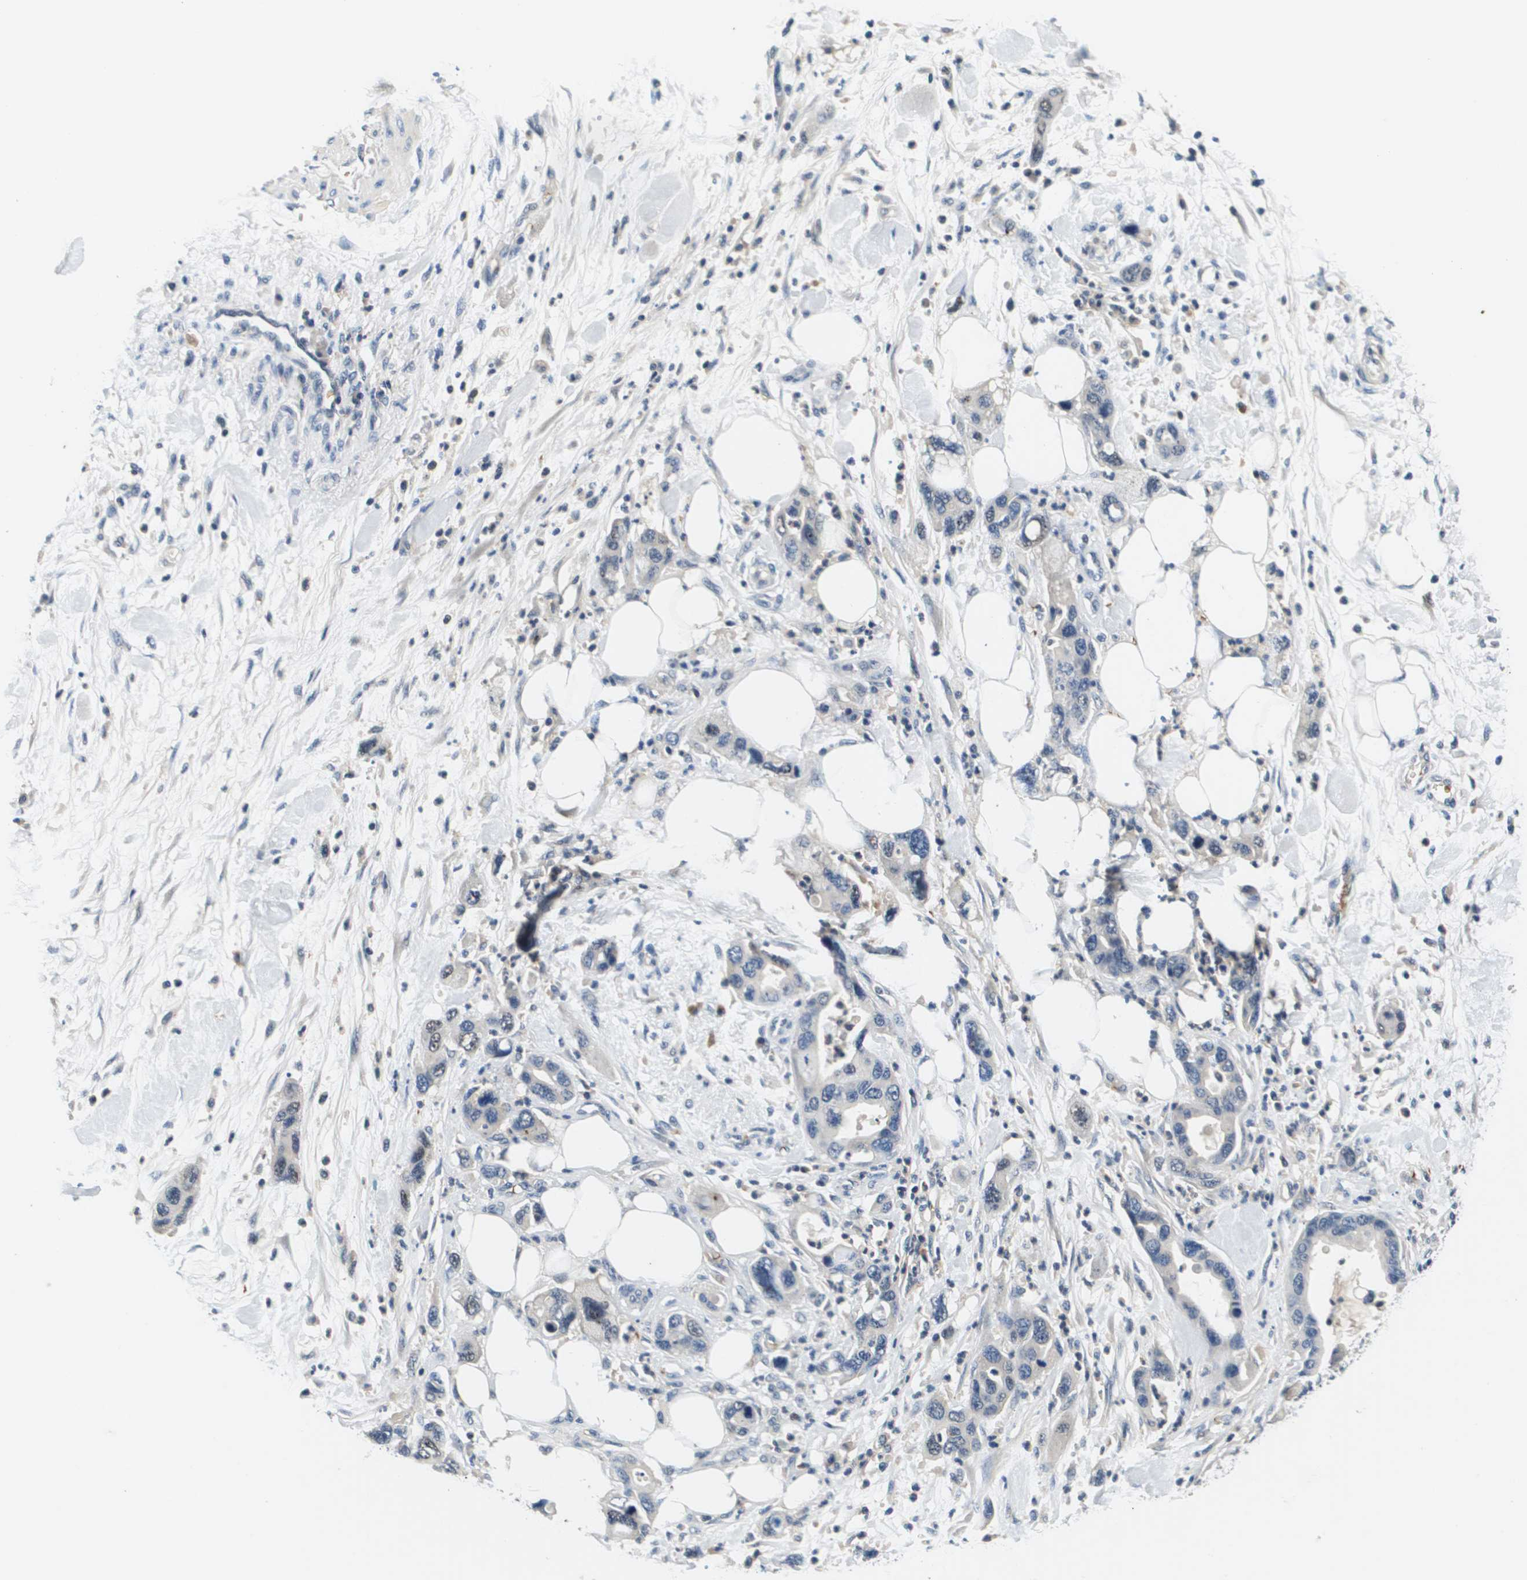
{"staining": {"intensity": "negative", "quantity": "none", "location": "none"}, "tissue": "pancreatic cancer", "cell_type": "Tumor cells", "image_type": "cancer", "snomed": [{"axis": "morphology", "description": "Normal tissue, NOS"}, {"axis": "morphology", "description": "Adenocarcinoma, NOS"}, {"axis": "topography", "description": "Pancreas"}], "caption": "Immunohistochemistry image of neoplastic tissue: pancreatic cancer (adenocarcinoma) stained with DAB demonstrates no significant protein expression in tumor cells.", "gene": "KCNQ5", "patient": {"sex": "female", "age": 71}}